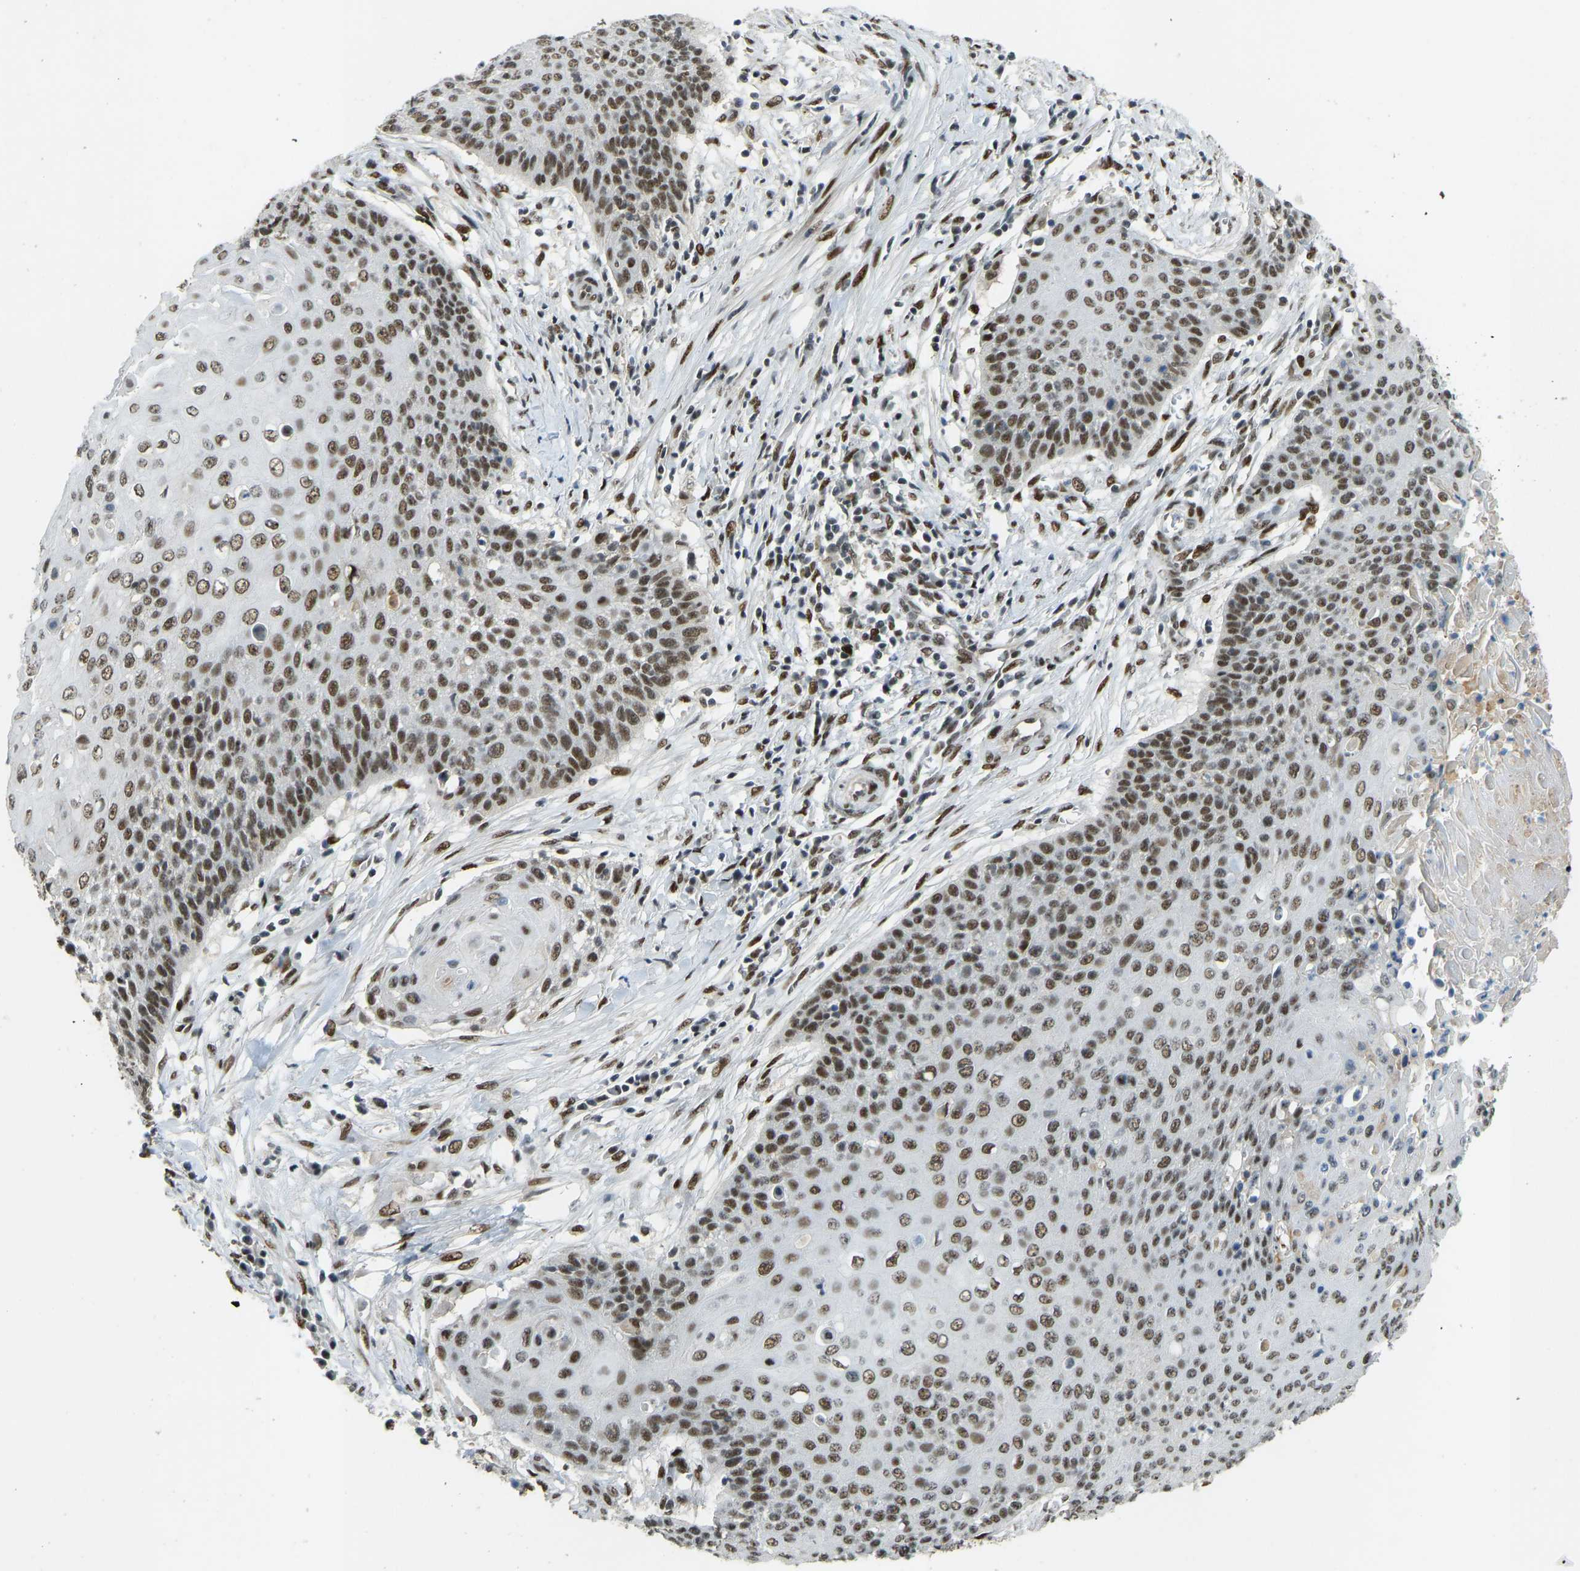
{"staining": {"intensity": "moderate", "quantity": ">75%", "location": "nuclear"}, "tissue": "cervical cancer", "cell_type": "Tumor cells", "image_type": "cancer", "snomed": [{"axis": "morphology", "description": "Squamous cell carcinoma, NOS"}, {"axis": "topography", "description": "Cervix"}], "caption": "The histopathology image exhibits a brown stain indicating the presence of a protein in the nuclear of tumor cells in cervical cancer. The protein of interest is stained brown, and the nuclei are stained in blue (DAB (3,3'-diaminobenzidine) IHC with brightfield microscopy, high magnification).", "gene": "FOXK1", "patient": {"sex": "female", "age": 39}}